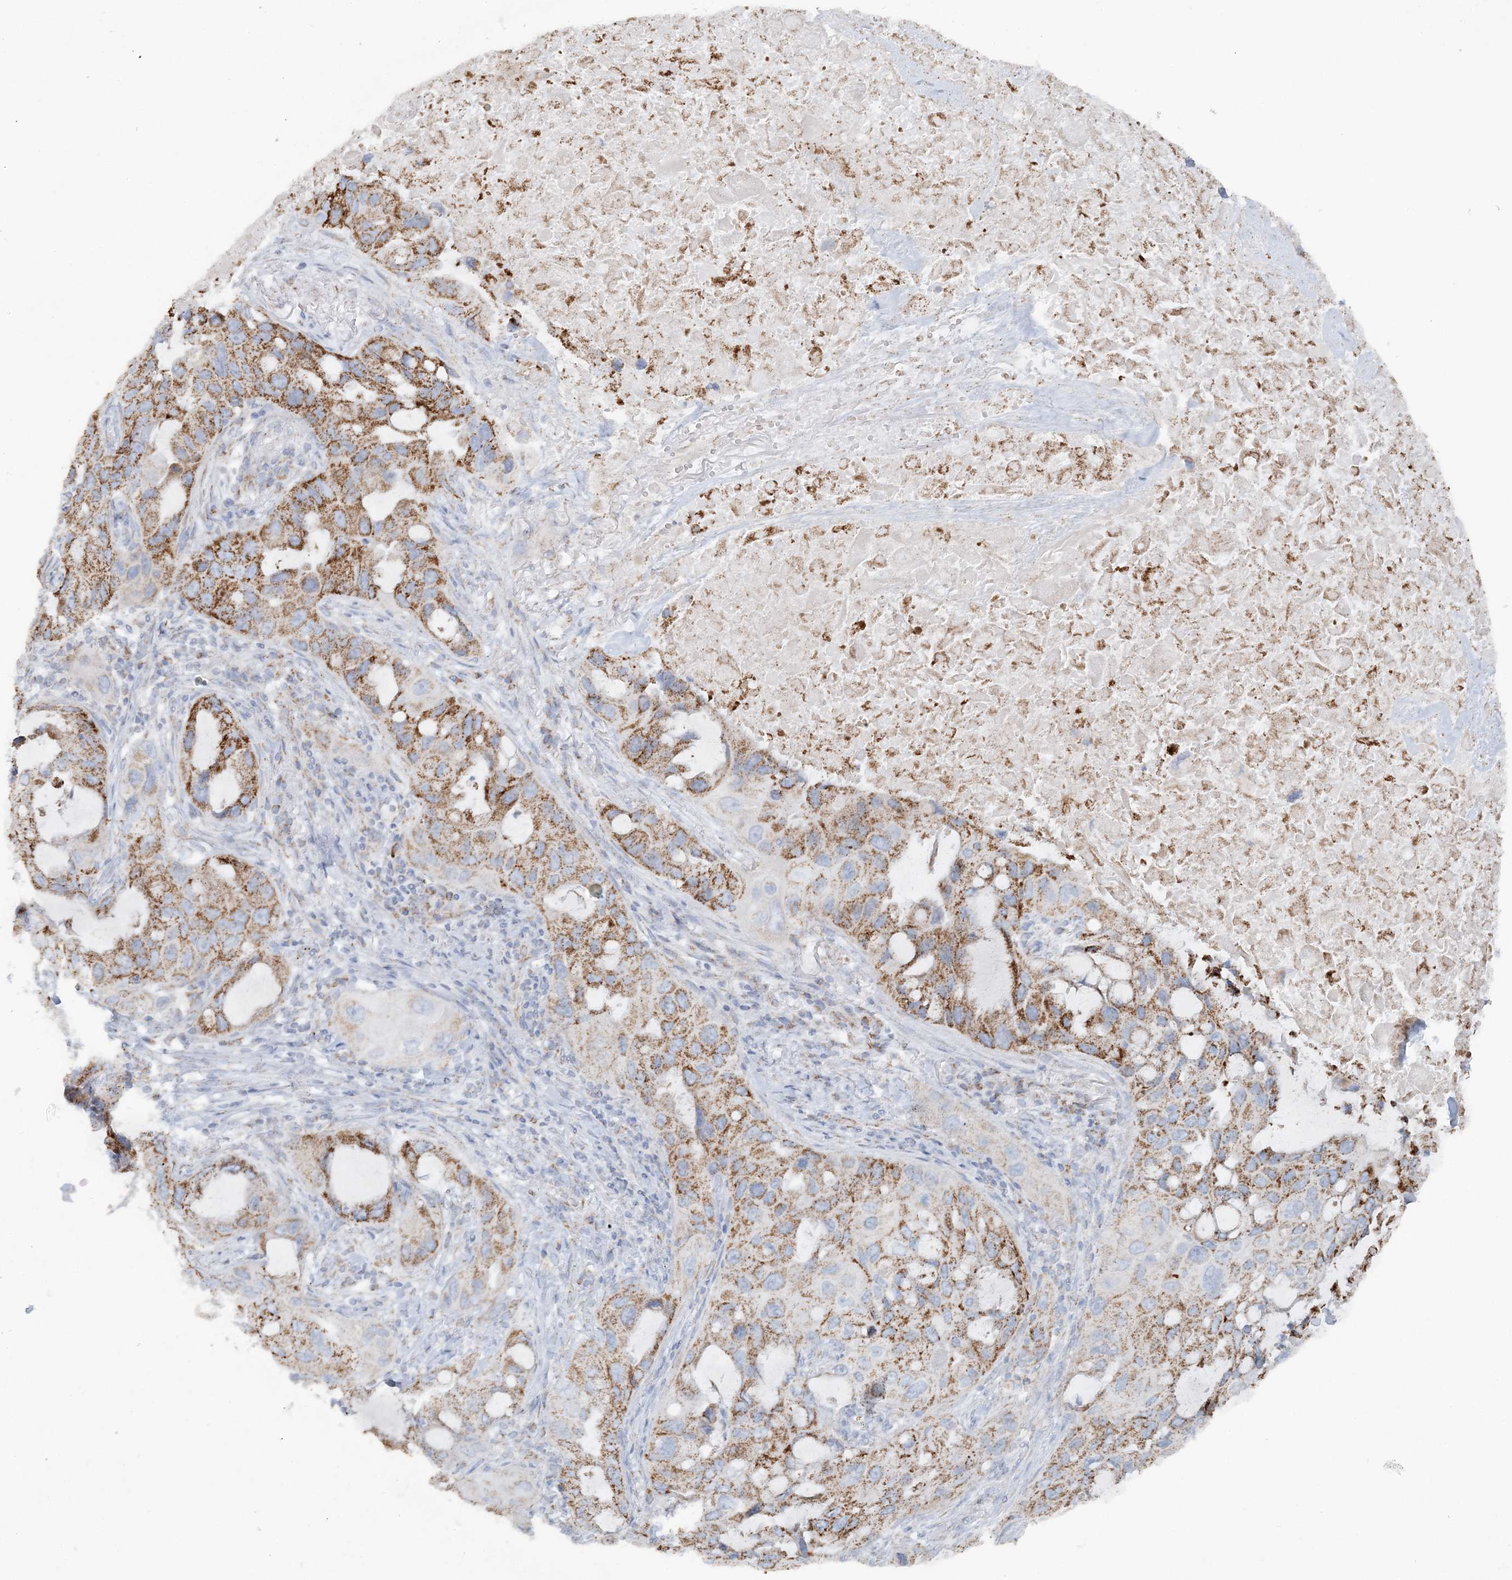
{"staining": {"intensity": "moderate", "quantity": "25%-75%", "location": "cytoplasmic/membranous"}, "tissue": "lung cancer", "cell_type": "Tumor cells", "image_type": "cancer", "snomed": [{"axis": "morphology", "description": "Squamous cell carcinoma, NOS"}, {"axis": "topography", "description": "Lung"}], "caption": "Lung squamous cell carcinoma stained for a protein demonstrates moderate cytoplasmic/membranous positivity in tumor cells.", "gene": "PCCB", "patient": {"sex": "female", "age": 73}}